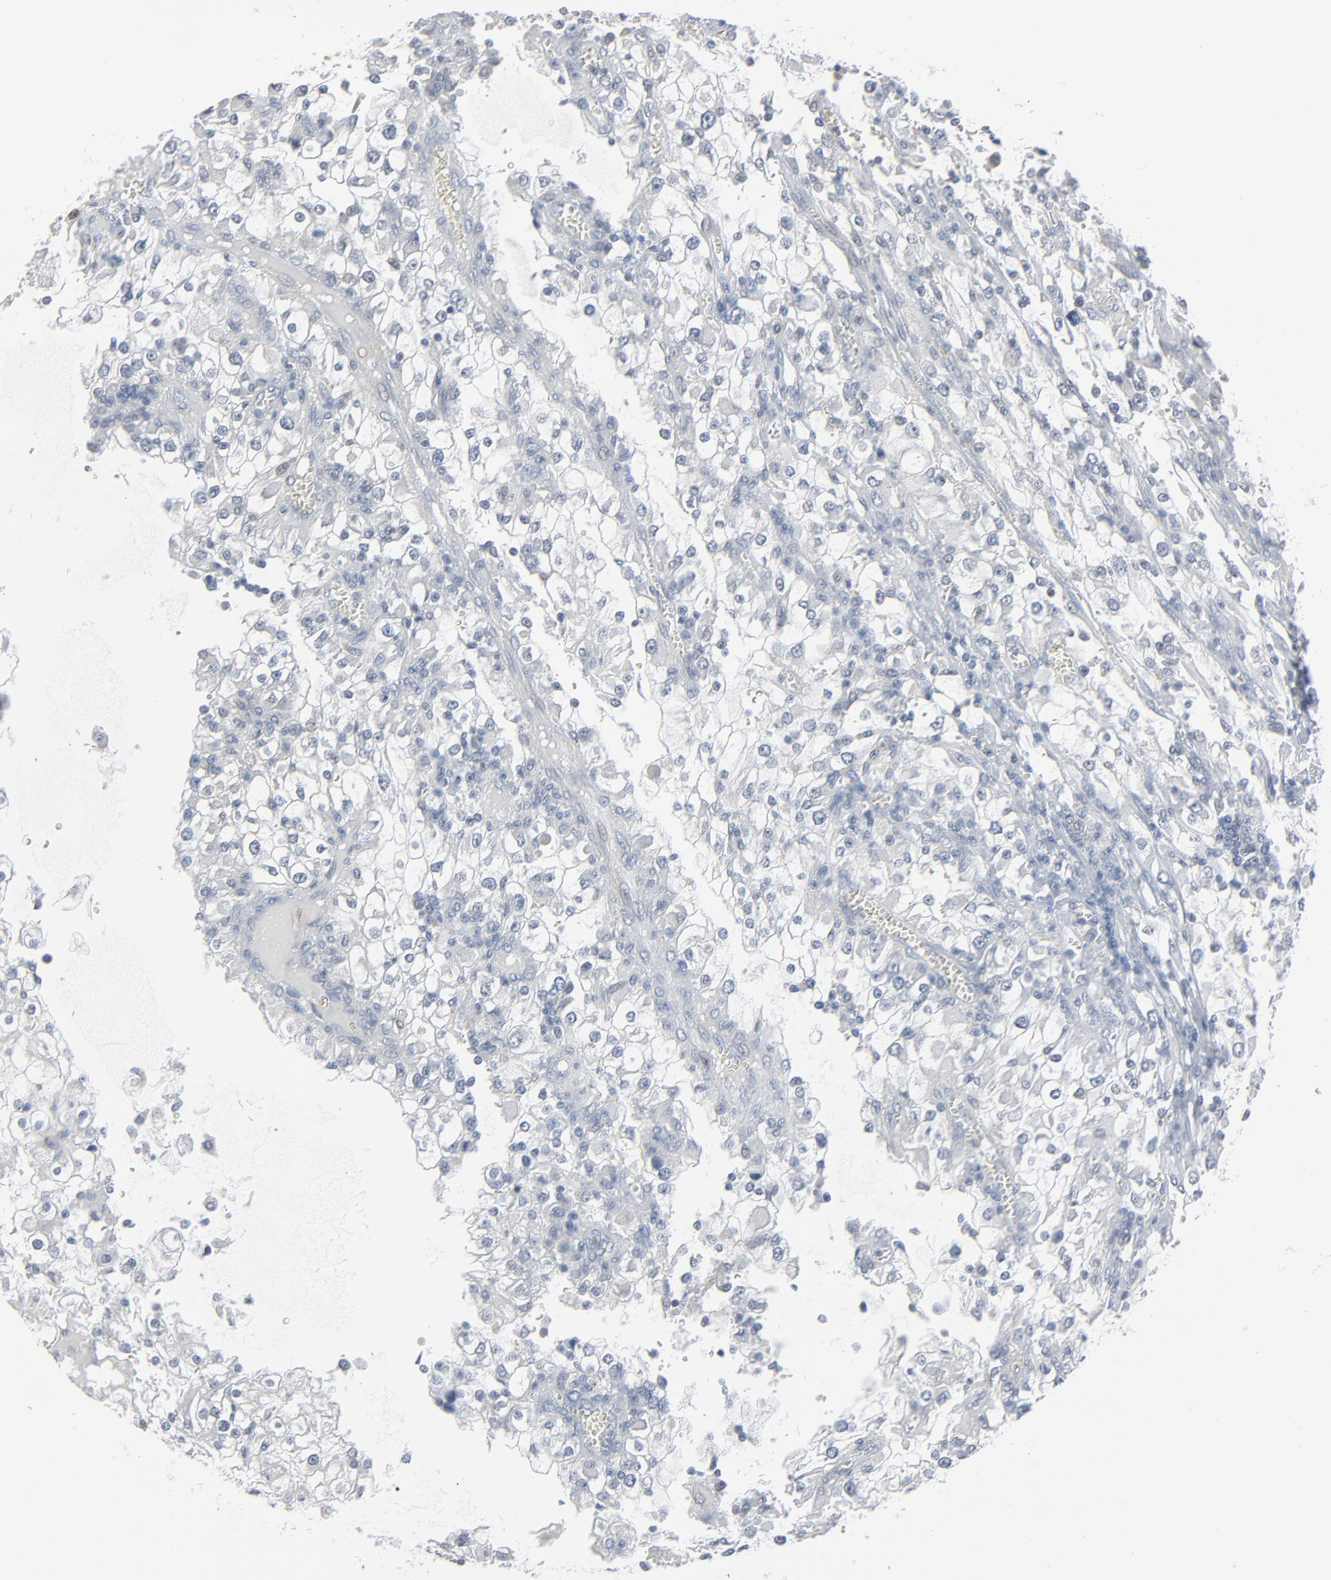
{"staining": {"intensity": "negative", "quantity": "none", "location": "none"}, "tissue": "renal cancer", "cell_type": "Tumor cells", "image_type": "cancer", "snomed": [{"axis": "morphology", "description": "Adenocarcinoma, NOS"}, {"axis": "topography", "description": "Kidney"}], "caption": "This is an immunohistochemistry histopathology image of adenocarcinoma (renal). There is no staining in tumor cells.", "gene": "SAGE1", "patient": {"sex": "female", "age": 52}}